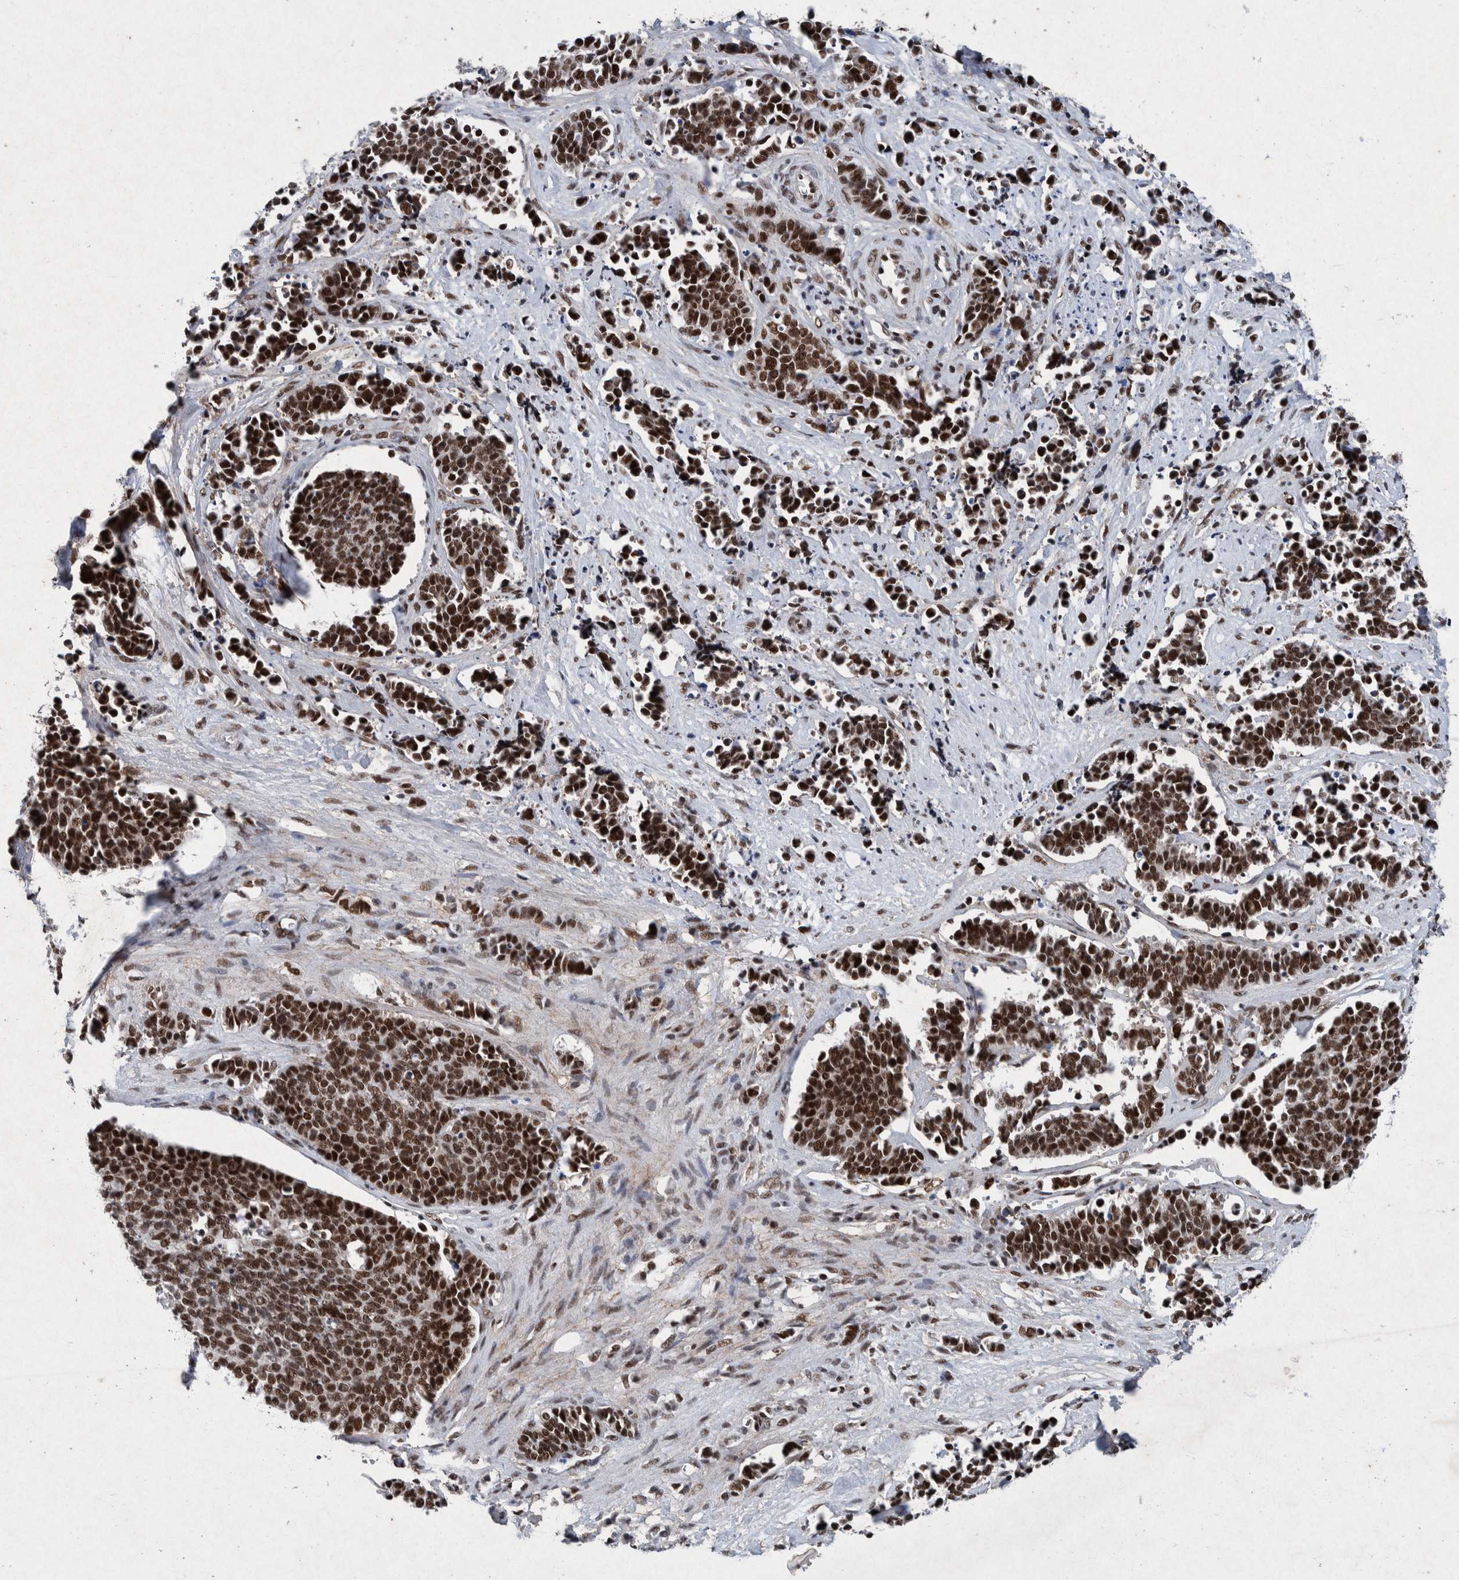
{"staining": {"intensity": "strong", "quantity": ">75%", "location": "nuclear"}, "tissue": "cervical cancer", "cell_type": "Tumor cells", "image_type": "cancer", "snomed": [{"axis": "morphology", "description": "Squamous cell carcinoma, NOS"}, {"axis": "topography", "description": "Cervix"}], "caption": "The micrograph reveals staining of cervical cancer, revealing strong nuclear protein staining (brown color) within tumor cells.", "gene": "TAF10", "patient": {"sex": "female", "age": 35}}